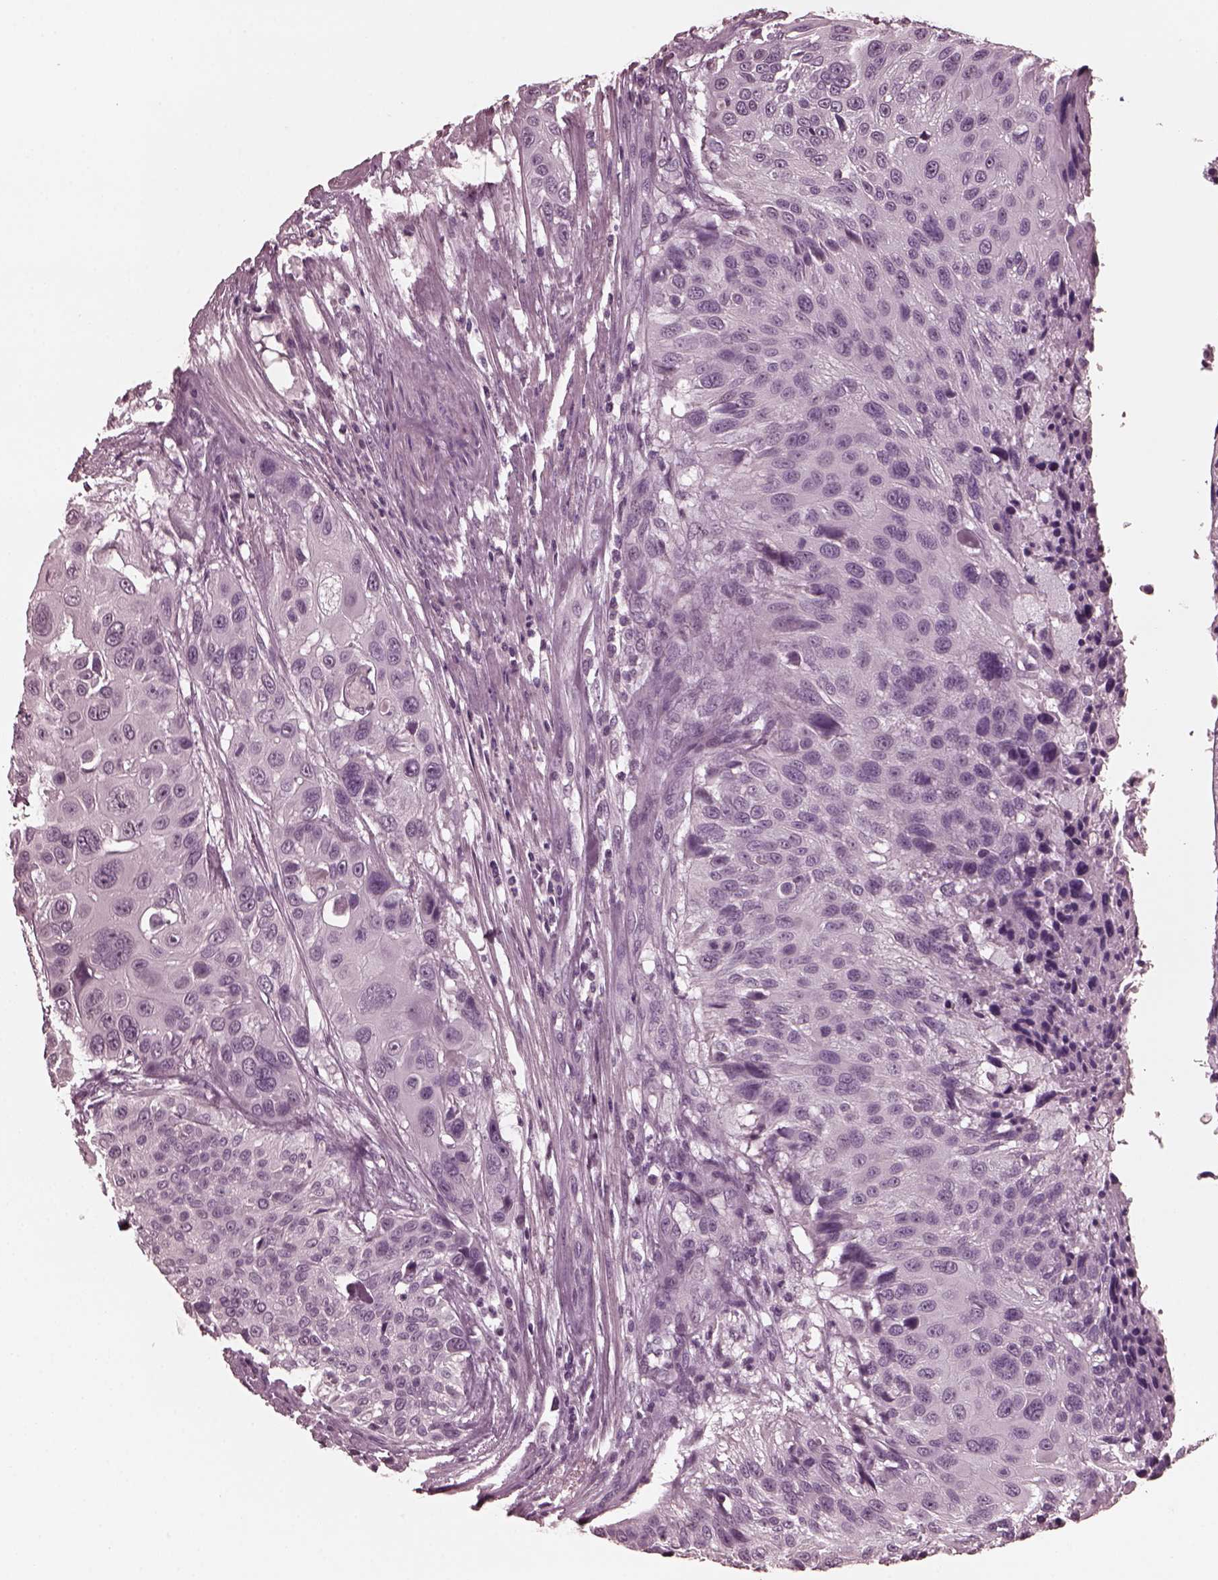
{"staining": {"intensity": "negative", "quantity": "none", "location": "none"}, "tissue": "urothelial cancer", "cell_type": "Tumor cells", "image_type": "cancer", "snomed": [{"axis": "morphology", "description": "Urothelial carcinoma, NOS"}, {"axis": "topography", "description": "Urinary bladder"}], "caption": "Immunohistochemistry of urothelial cancer reveals no staining in tumor cells. (Brightfield microscopy of DAB IHC at high magnification).", "gene": "CGA", "patient": {"sex": "male", "age": 55}}